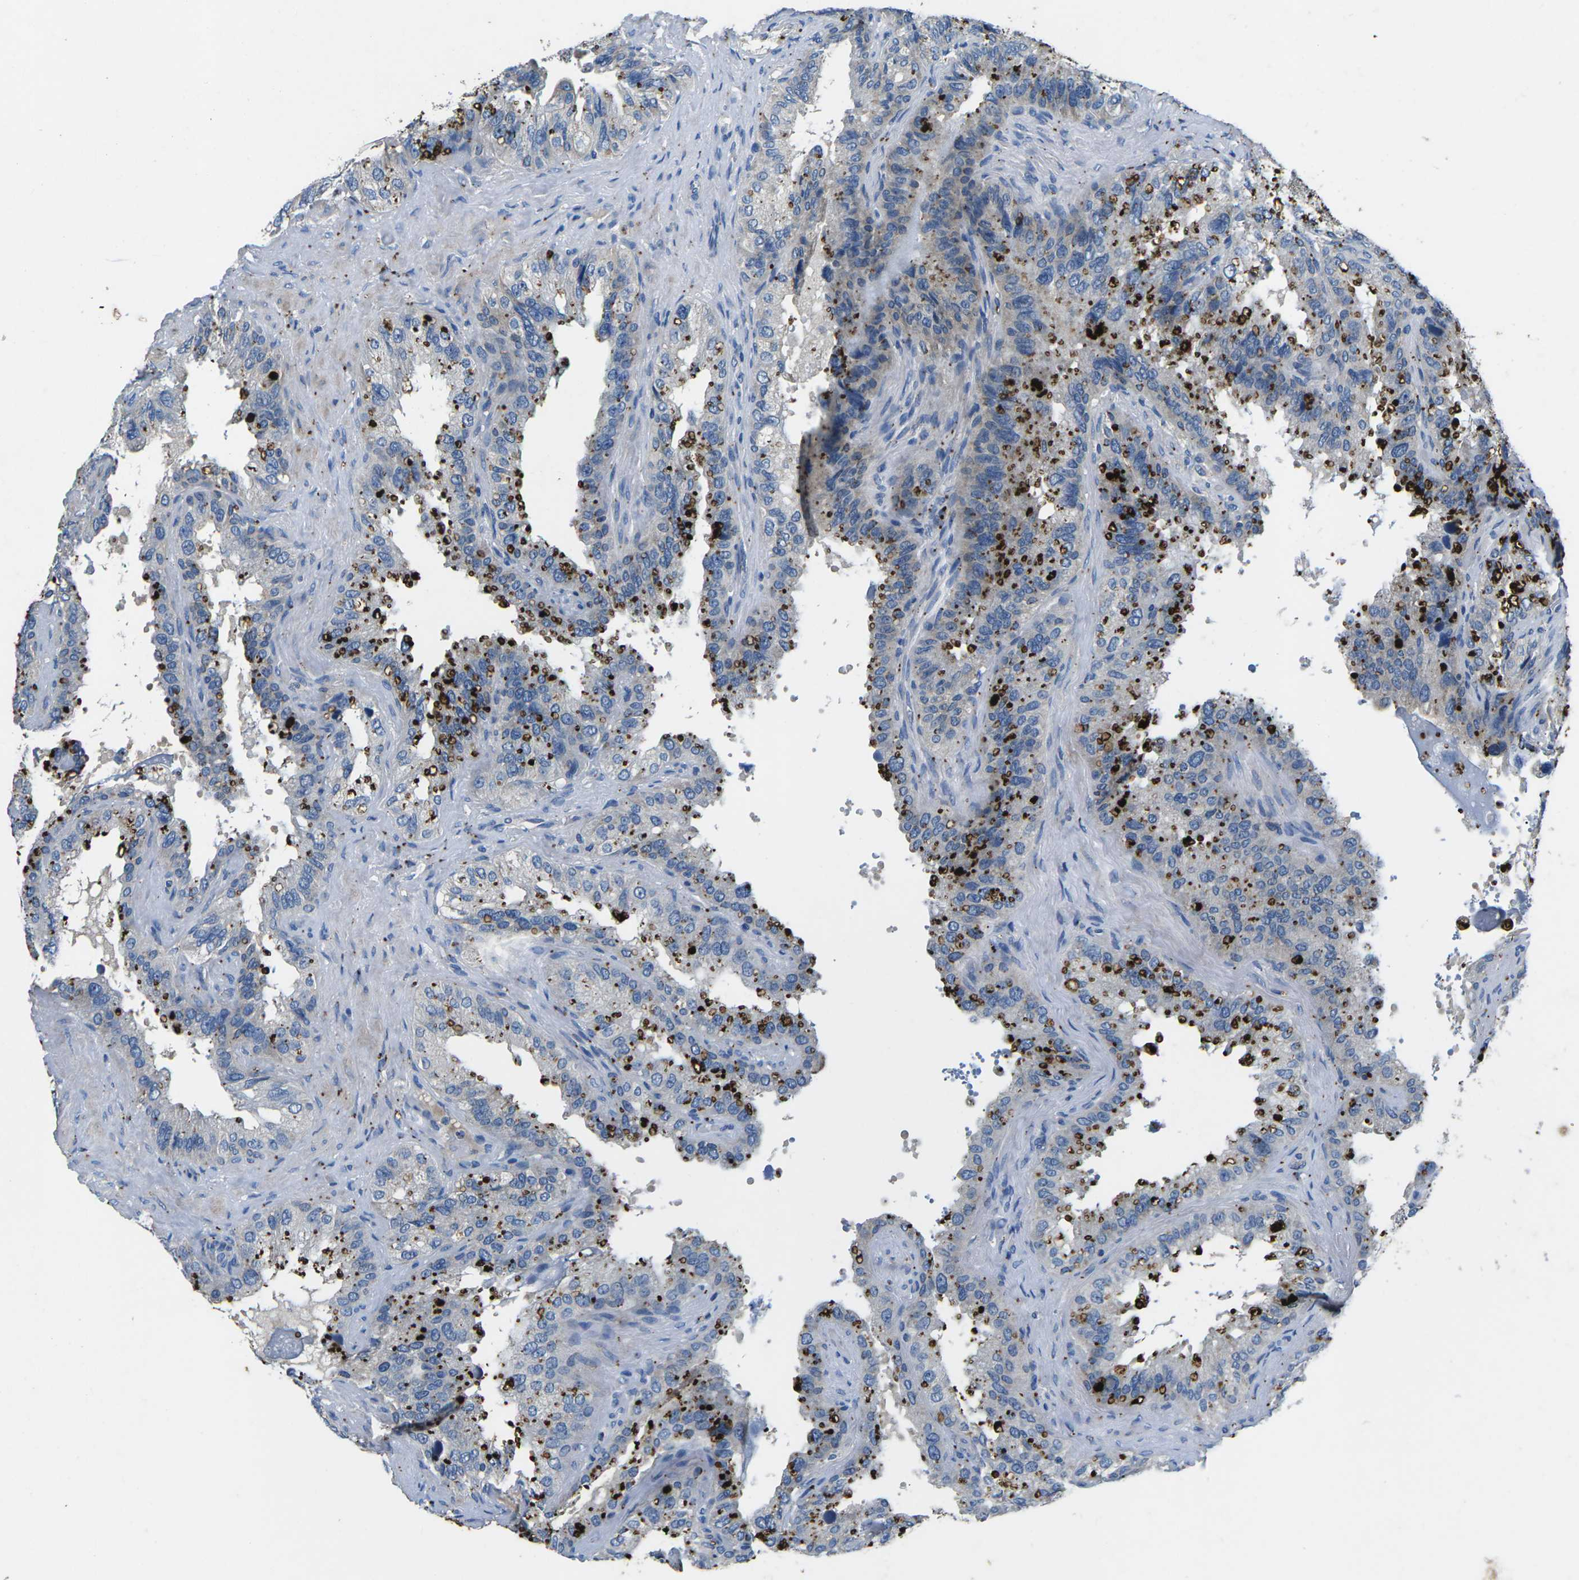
{"staining": {"intensity": "strong", "quantity": ">75%", "location": "cytoplasmic/membranous"}, "tissue": "seminal vesicle", "cell_type": "Glandular cells", "image_type": "normal", "snomed": [{"axis": "morphology", "description": "Normal tissue, NOS"}, {"axis": "topography", "description": "Seminal veicle"}], "caption": "Normal seminal vesicle shows strong cytoplasmic/membranous staining in approximately >75% of glandular cells.", "gene": "PDCD6IP", "patient": {"sex": "male", "age": 68}}